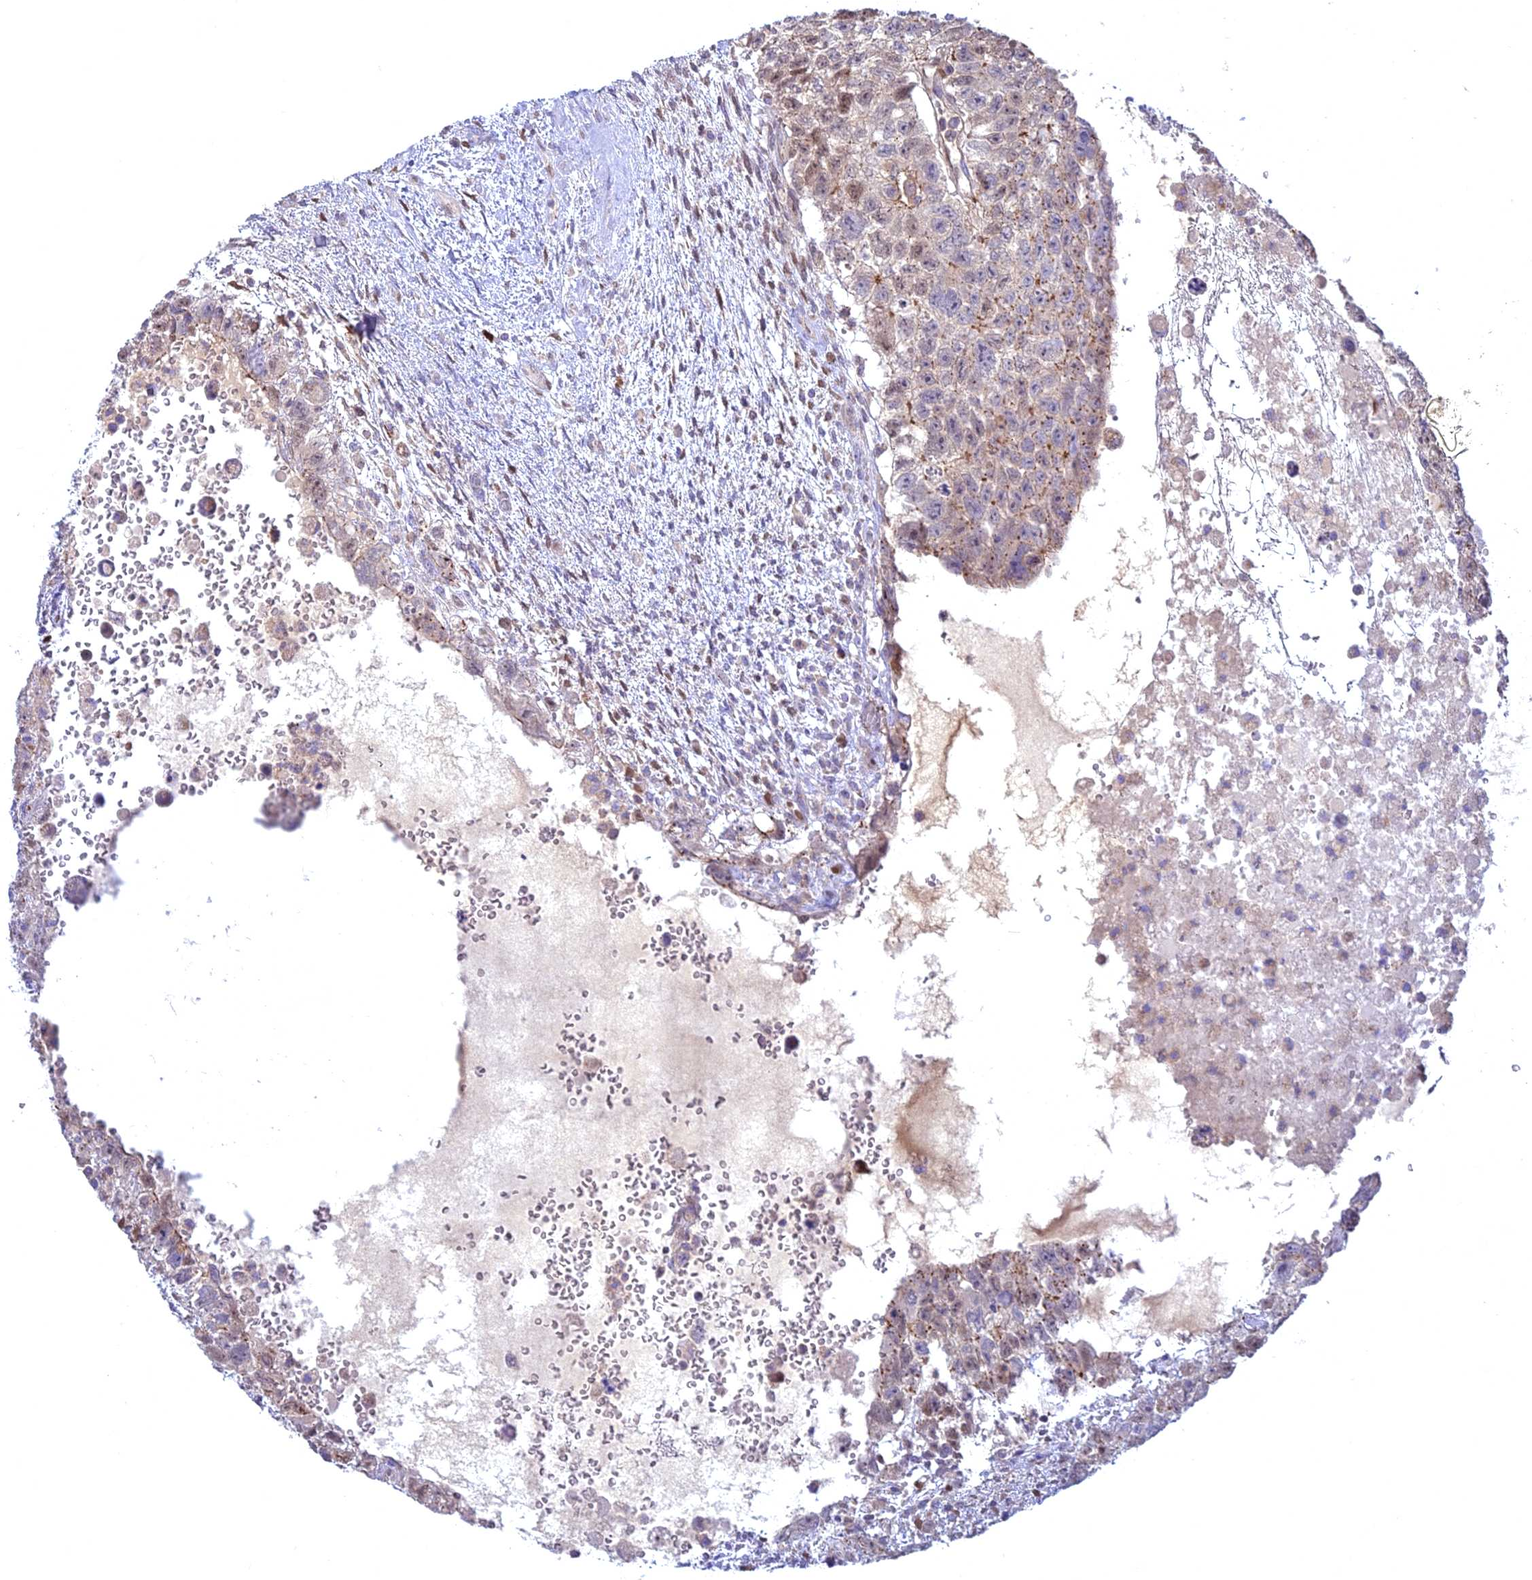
{"staining": {"intensity": "weak", "quantity": "<25%", "location": "nuclear"}, "tissue": "testis cancer", "cell_type": "Tumor cells", "image_type": "cancer", "snomed": [{"axis": "morphology", "description": "Carcinoma, Embryonal, NOS"}, {"axis": "topography", "description": "Testis"}], "caption": "This is an immunohistochemistry (IHC) photomicrograph of testis embryonal carcinoma. There is no expression in tumor cells.", "gene": "CENPV", "patient": {"sex": "male", "age": 26}}